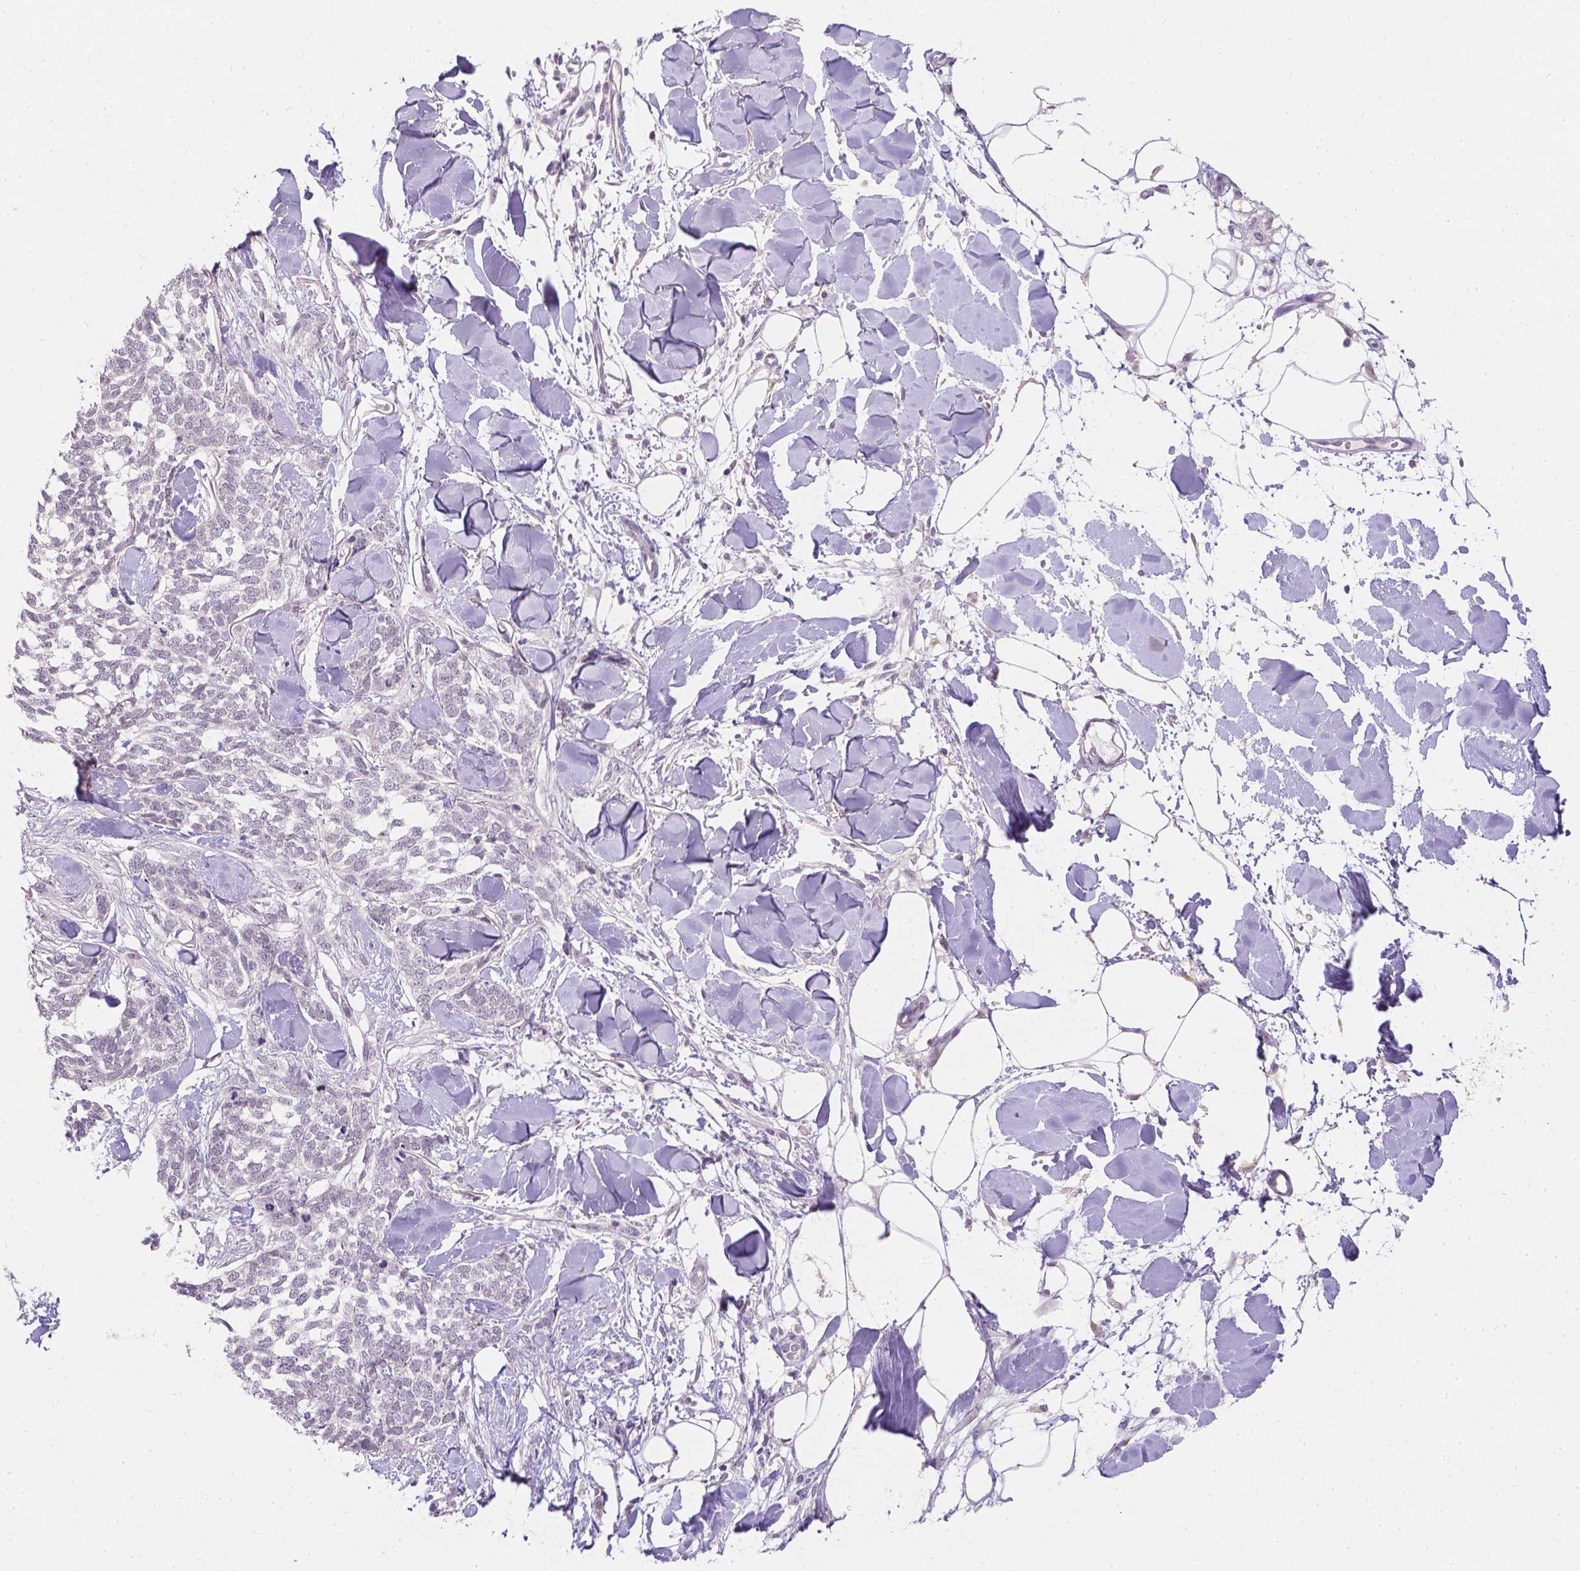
{"staining": {"intensity": "negative", "quantity": "none", "location": "none"}, "tissue": "skin cancer", "cell_type": "Tumor cells", "image_type": "cancer", "snomed": [{"axis": "morphology", "description": "Basal cell carcinoma"}, {"axis": "topography", "description": "Skin"}], "caption": "Immunohistochemistry (IHC) micrograph of neoplastic tissue: skin basal cell carcinoma stained with DAB exhibits no significant protein expression in tumor cells. (Brightfield microscopy of DAB (3,3'-diaminobenzidine) immunohistochemistry (IHC) at high magnification).", "gene": "ZNF280B", "patient": {"sex": "female", "age": 59}}